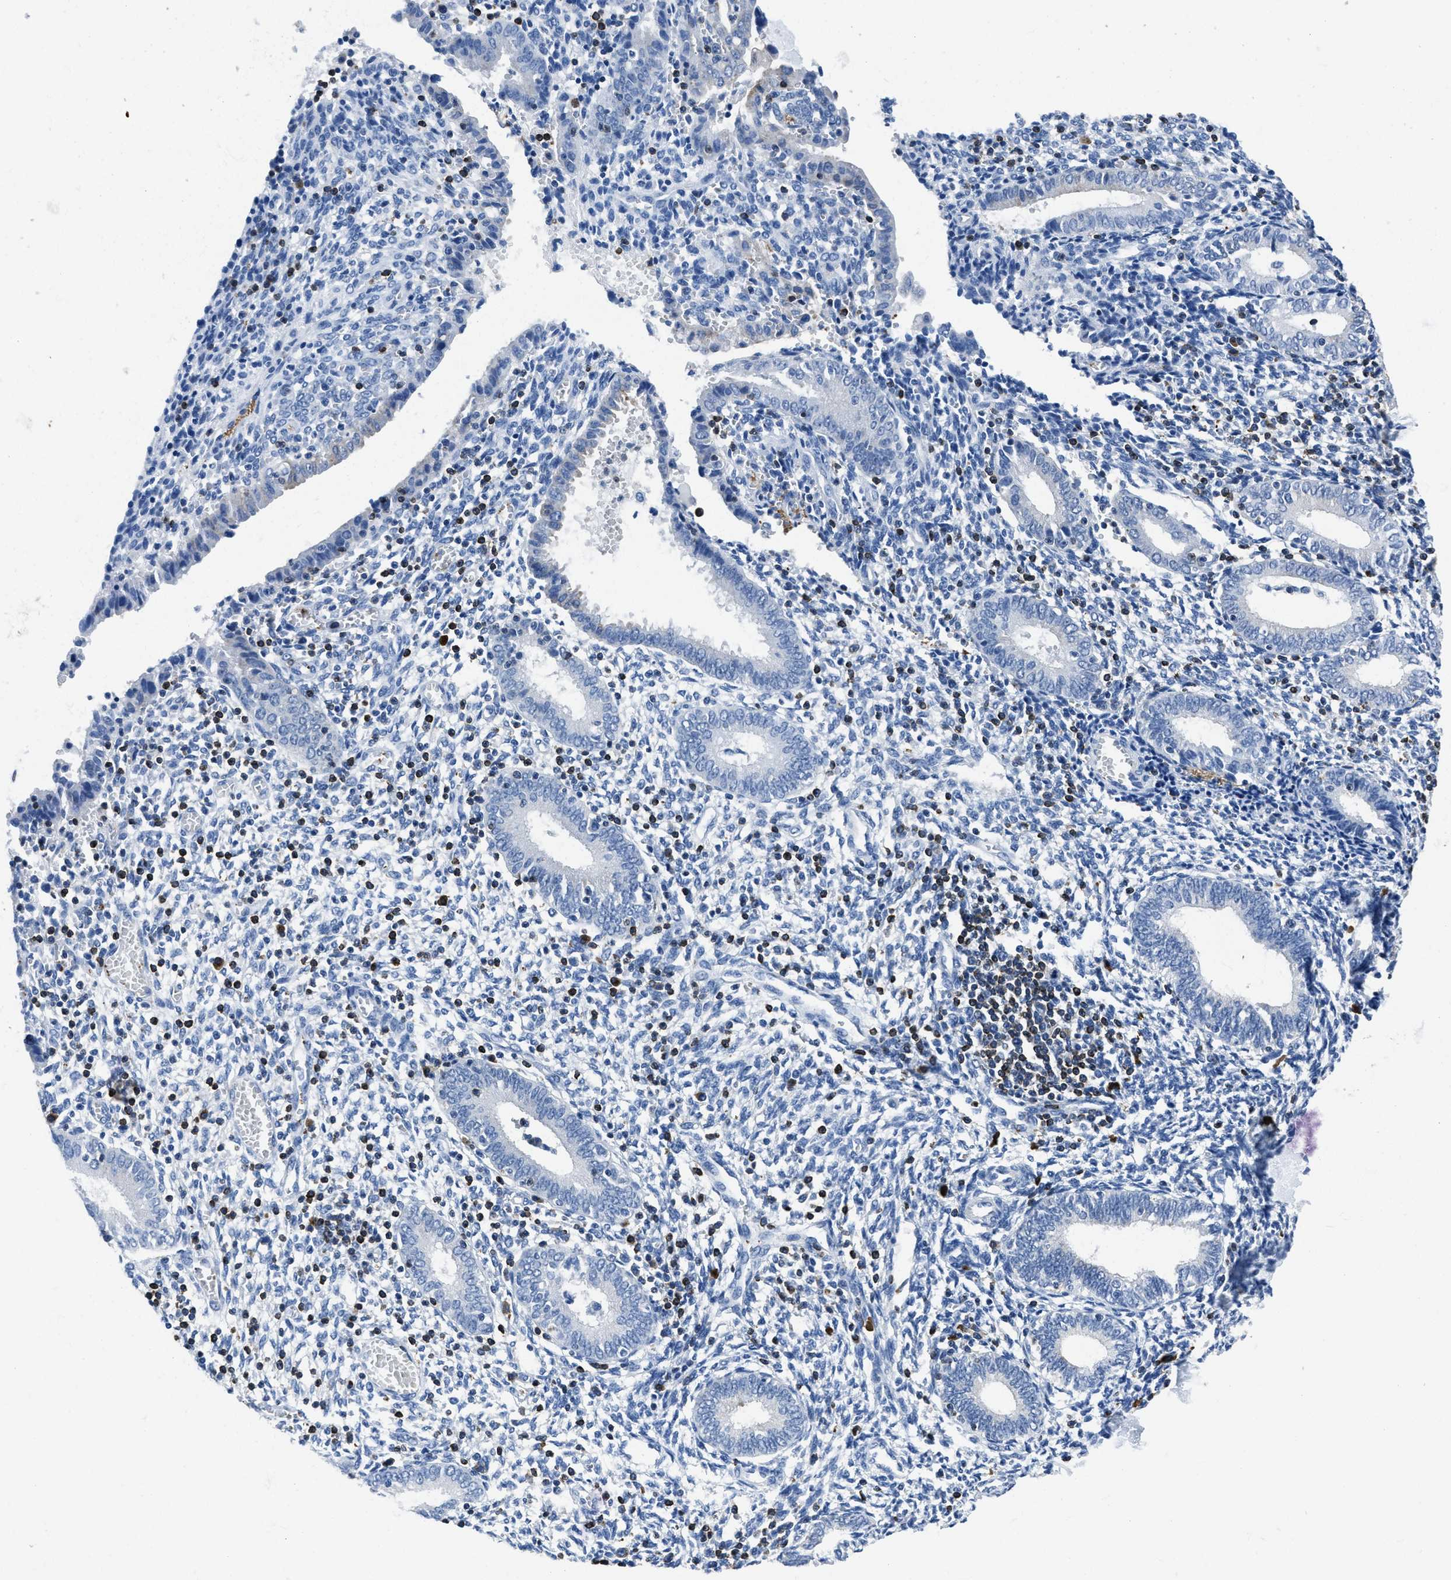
{"staining": {"intensity": "negative", "quantity": "none", "location": "none"}, "tissue": "endometrium", "cell_type": "Cells in endometrial stroma", "image_type": "normal", "snomed": [{"axis": "morphology", "description": "Normal tissue, NOS"}, {"axis": "topography", "description": "Endometrium"}], "caption": "Immunohistochemical staining of normal endometrium demonstrates no significant positivity in cells in endometrial stroma. (DAB immunohistochemistry (IHC), high magnification).", "gene": "ITGA3", "patient": {"sex": "female", "age": 41}}